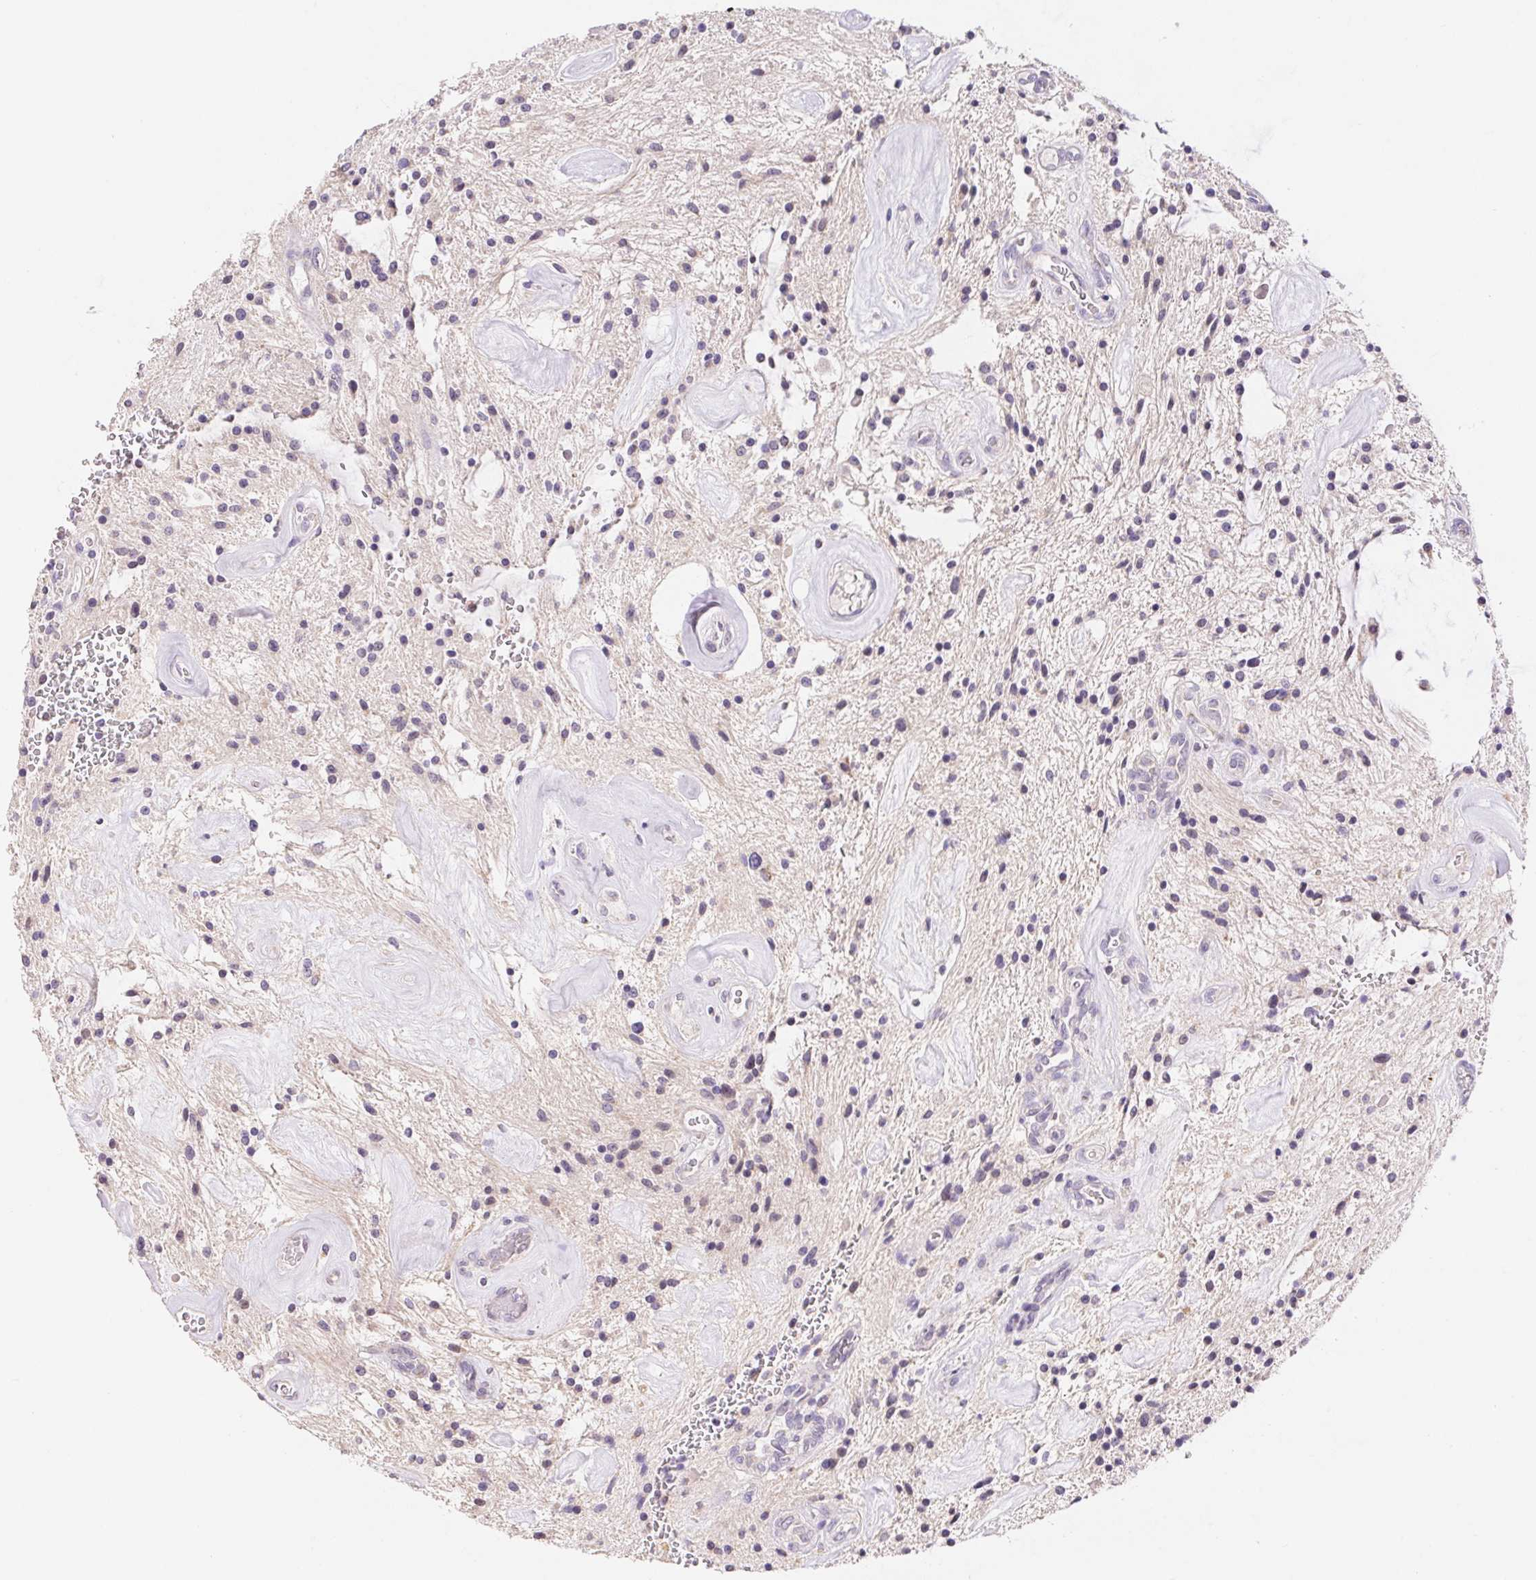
{"staining": {"intensity": "negative", "quantity": "none", "location": "none"}, "tissue": "glioma", "cell_type": "Tumor cells", "image_type": "cancer", "snomed": [{"axis": "morphology", "description": "Glioma, malignant, Low grade"}, {"axis": "topography", "description": "Cerebellum"}], "caption": "Immunohistochemistry (IHC) micrograph of neoplastic tissue: human glioma stained with DAB (3,3'-diaminobenzidine) reveals no significant protein expression in tumor cells.", "gene": "FKBP6", "patient": {"sex": "female", "age": 14}}